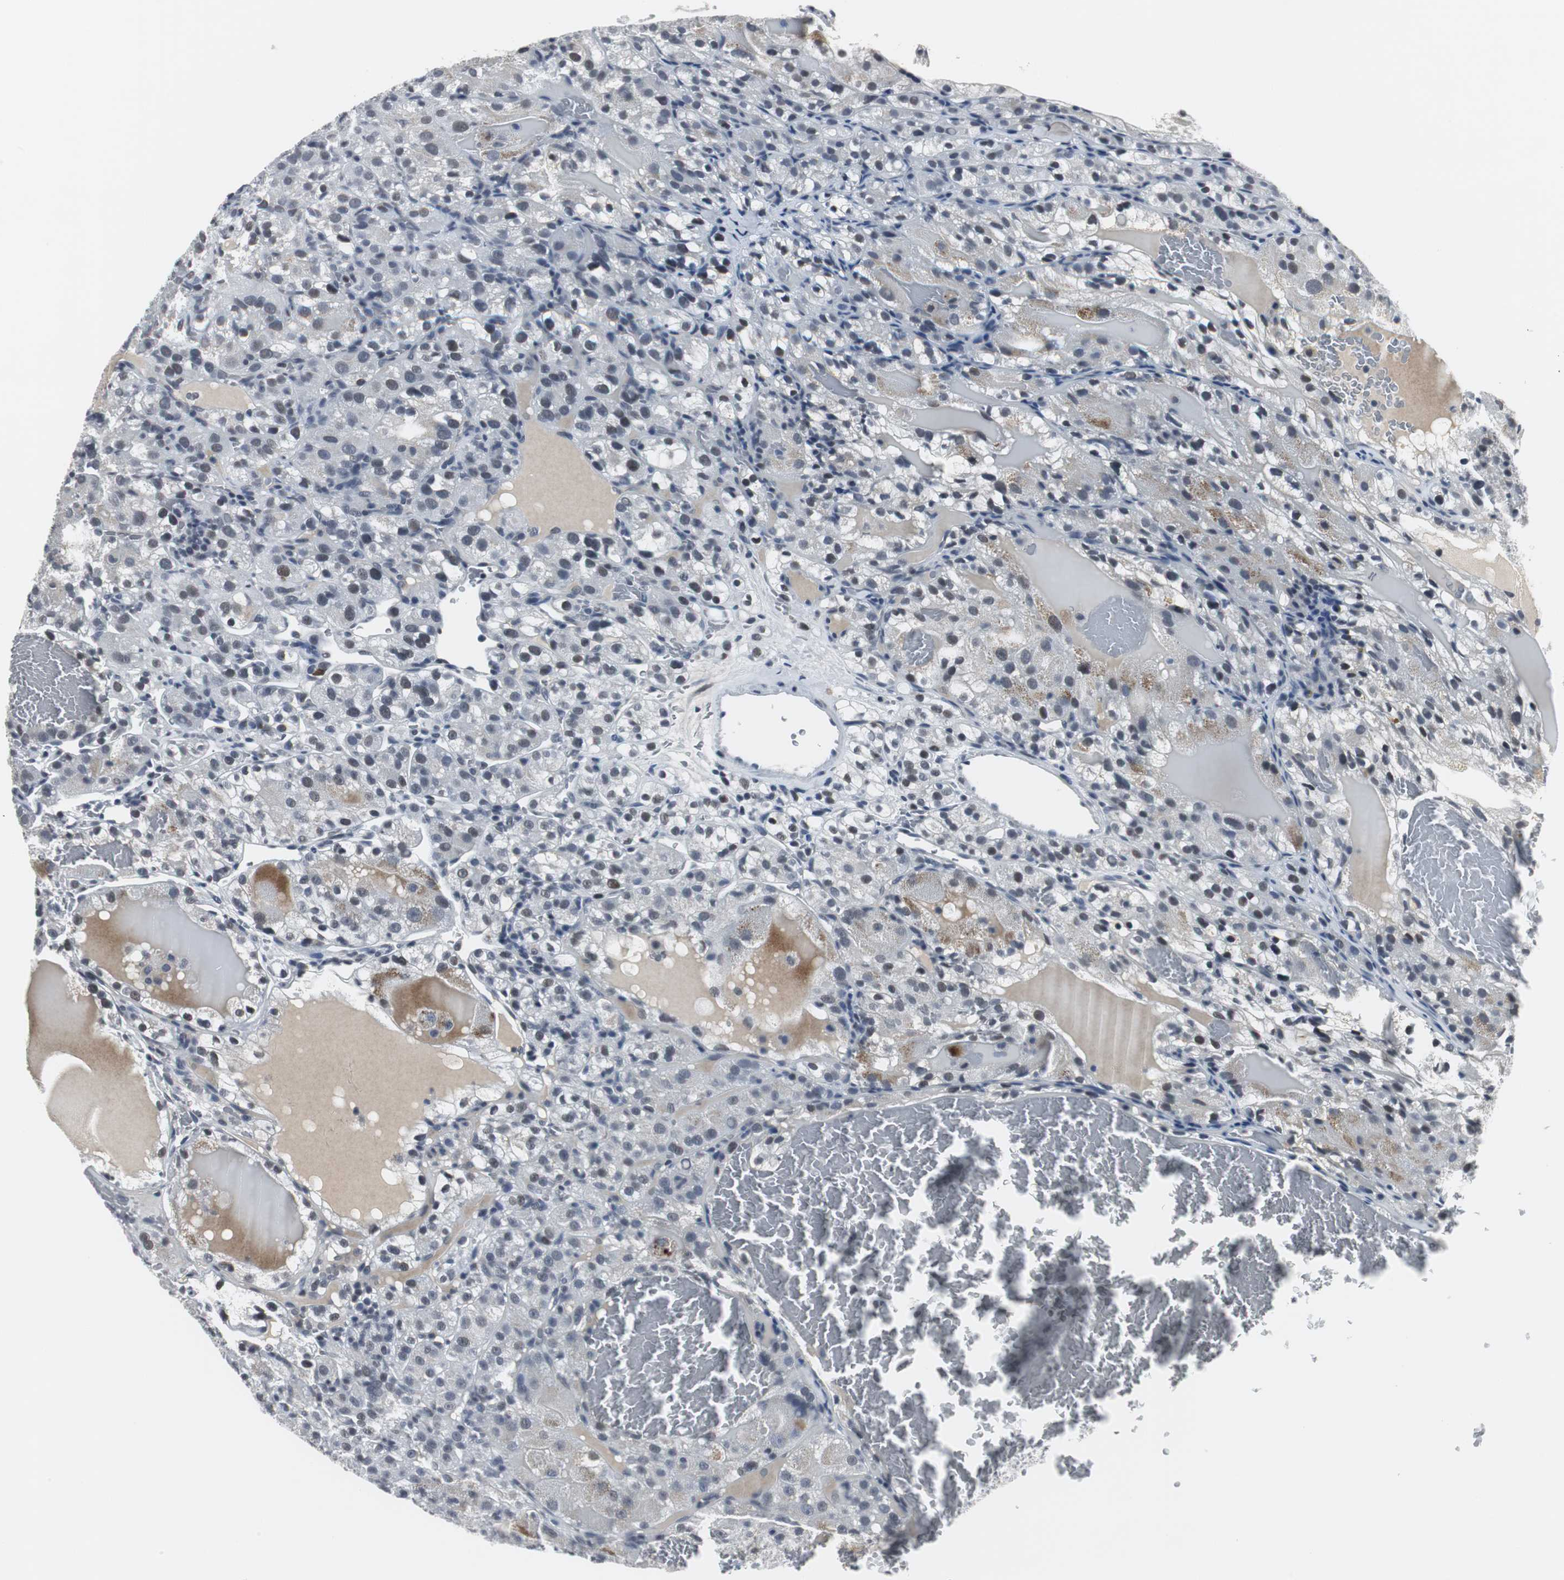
{"staining": {"intensity": "weak", "quantity": "<25%", "location": "nuclear"}, "tissue": "renal cancer", "cell_type": "Tumor cells", "image_type": "cancer", "snomed": [{"axis": "morphology", "description": "Normal tissue, NOS"}, {"axis": "morphology", "description": "Adenocarcinoma, NOS"}, {"axis": "topography", "description": "Kidney"}], "caption": "An image of renal cancer stained for a protein exhibits no brown staining in tumor cells.", "gene": "ELK1", "patient": {"sex": "male", "age": 61}}